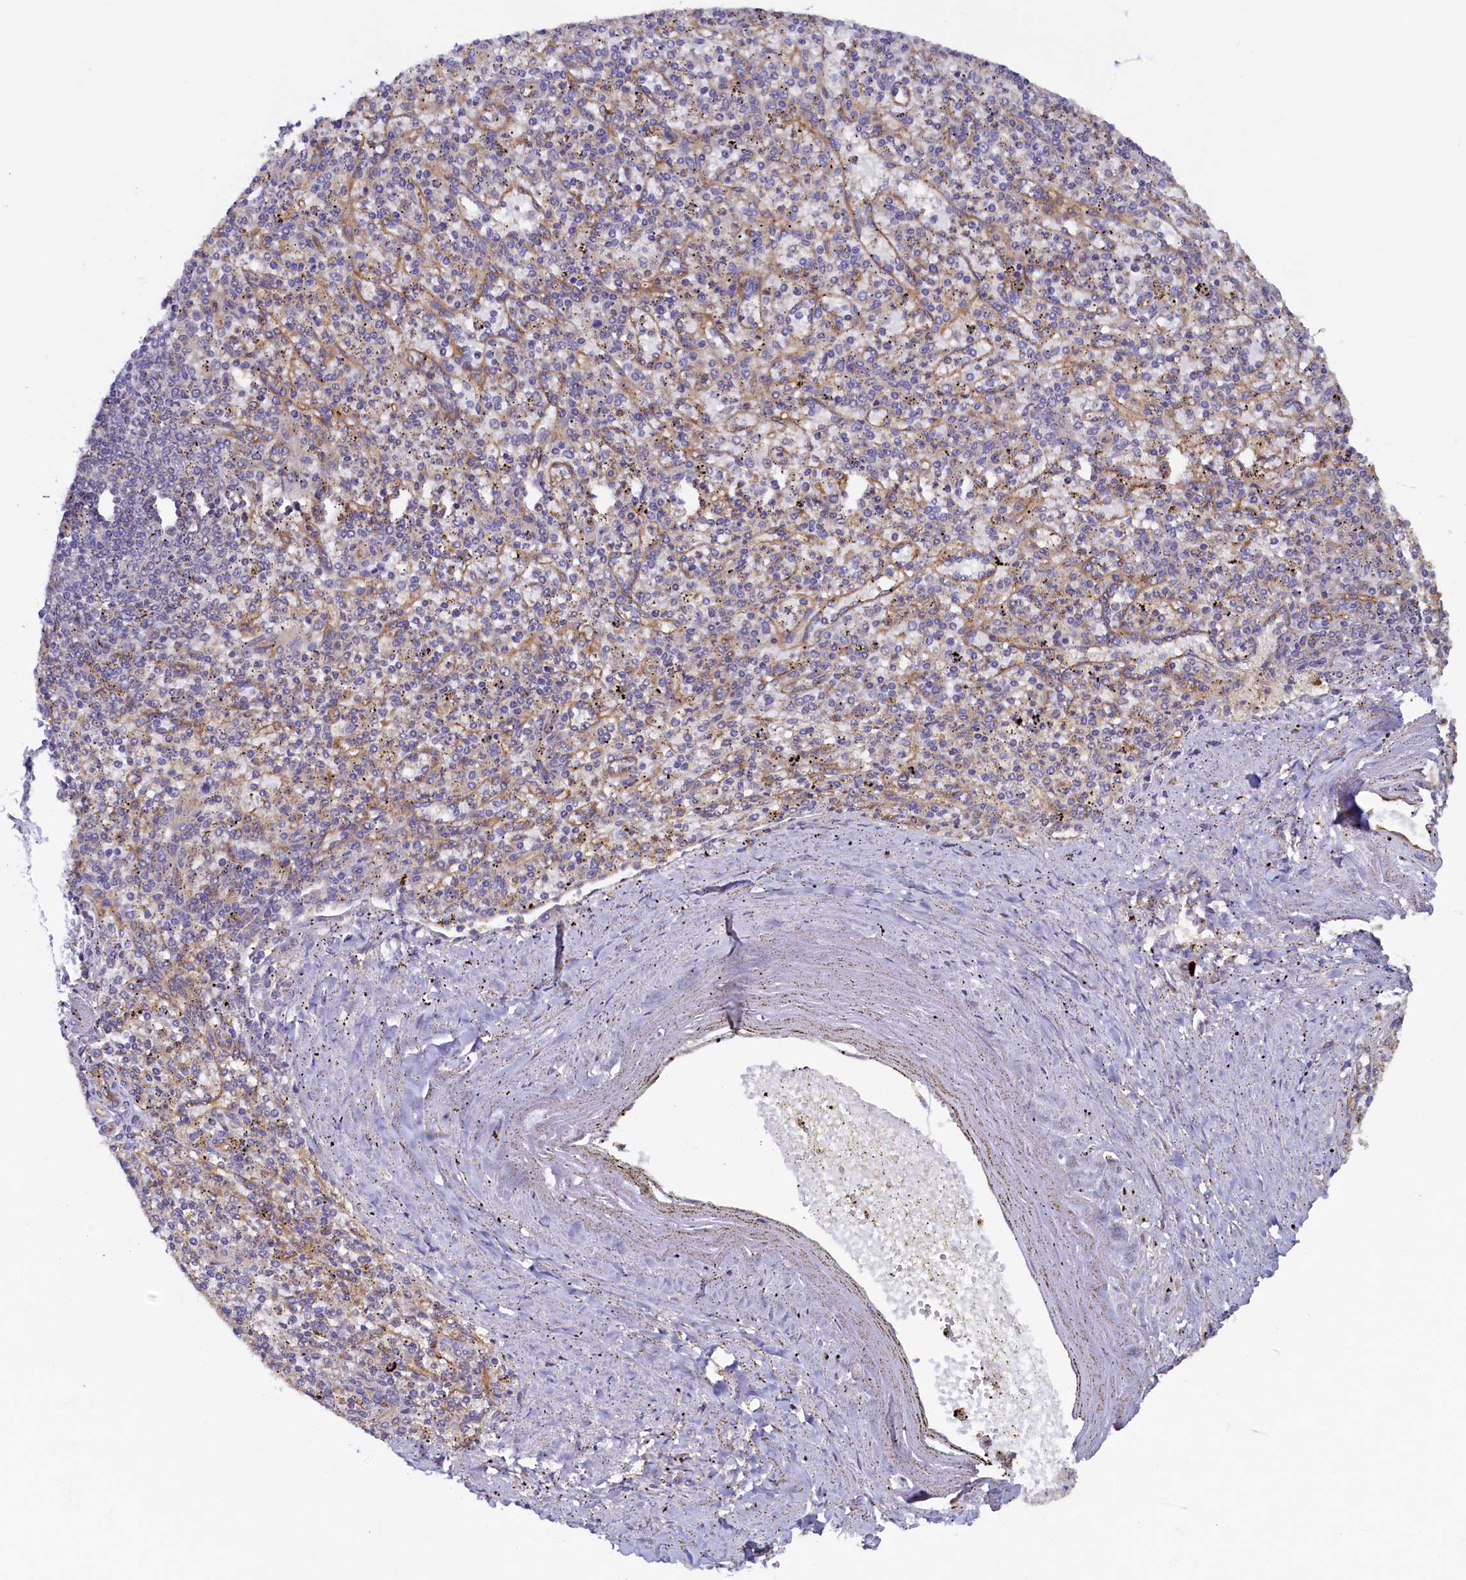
{"staining": {"intensity": "negative", "quantity": "none", "location": "none"}, "tissue": "spleen", "cell_type": "Cells in red pulp", "image_type": "normal", "snomed": [{"axis": "morphology", "description": "Normal tissue, NOS"}, {"axis": "topography", "description": "Spleen"}], "caption": "Protein analysis of unremarkable spleen displays no significant positivity in cells in red pulp.", "gene": "STX12", "patient": {"sex": "male", "age": 72}}